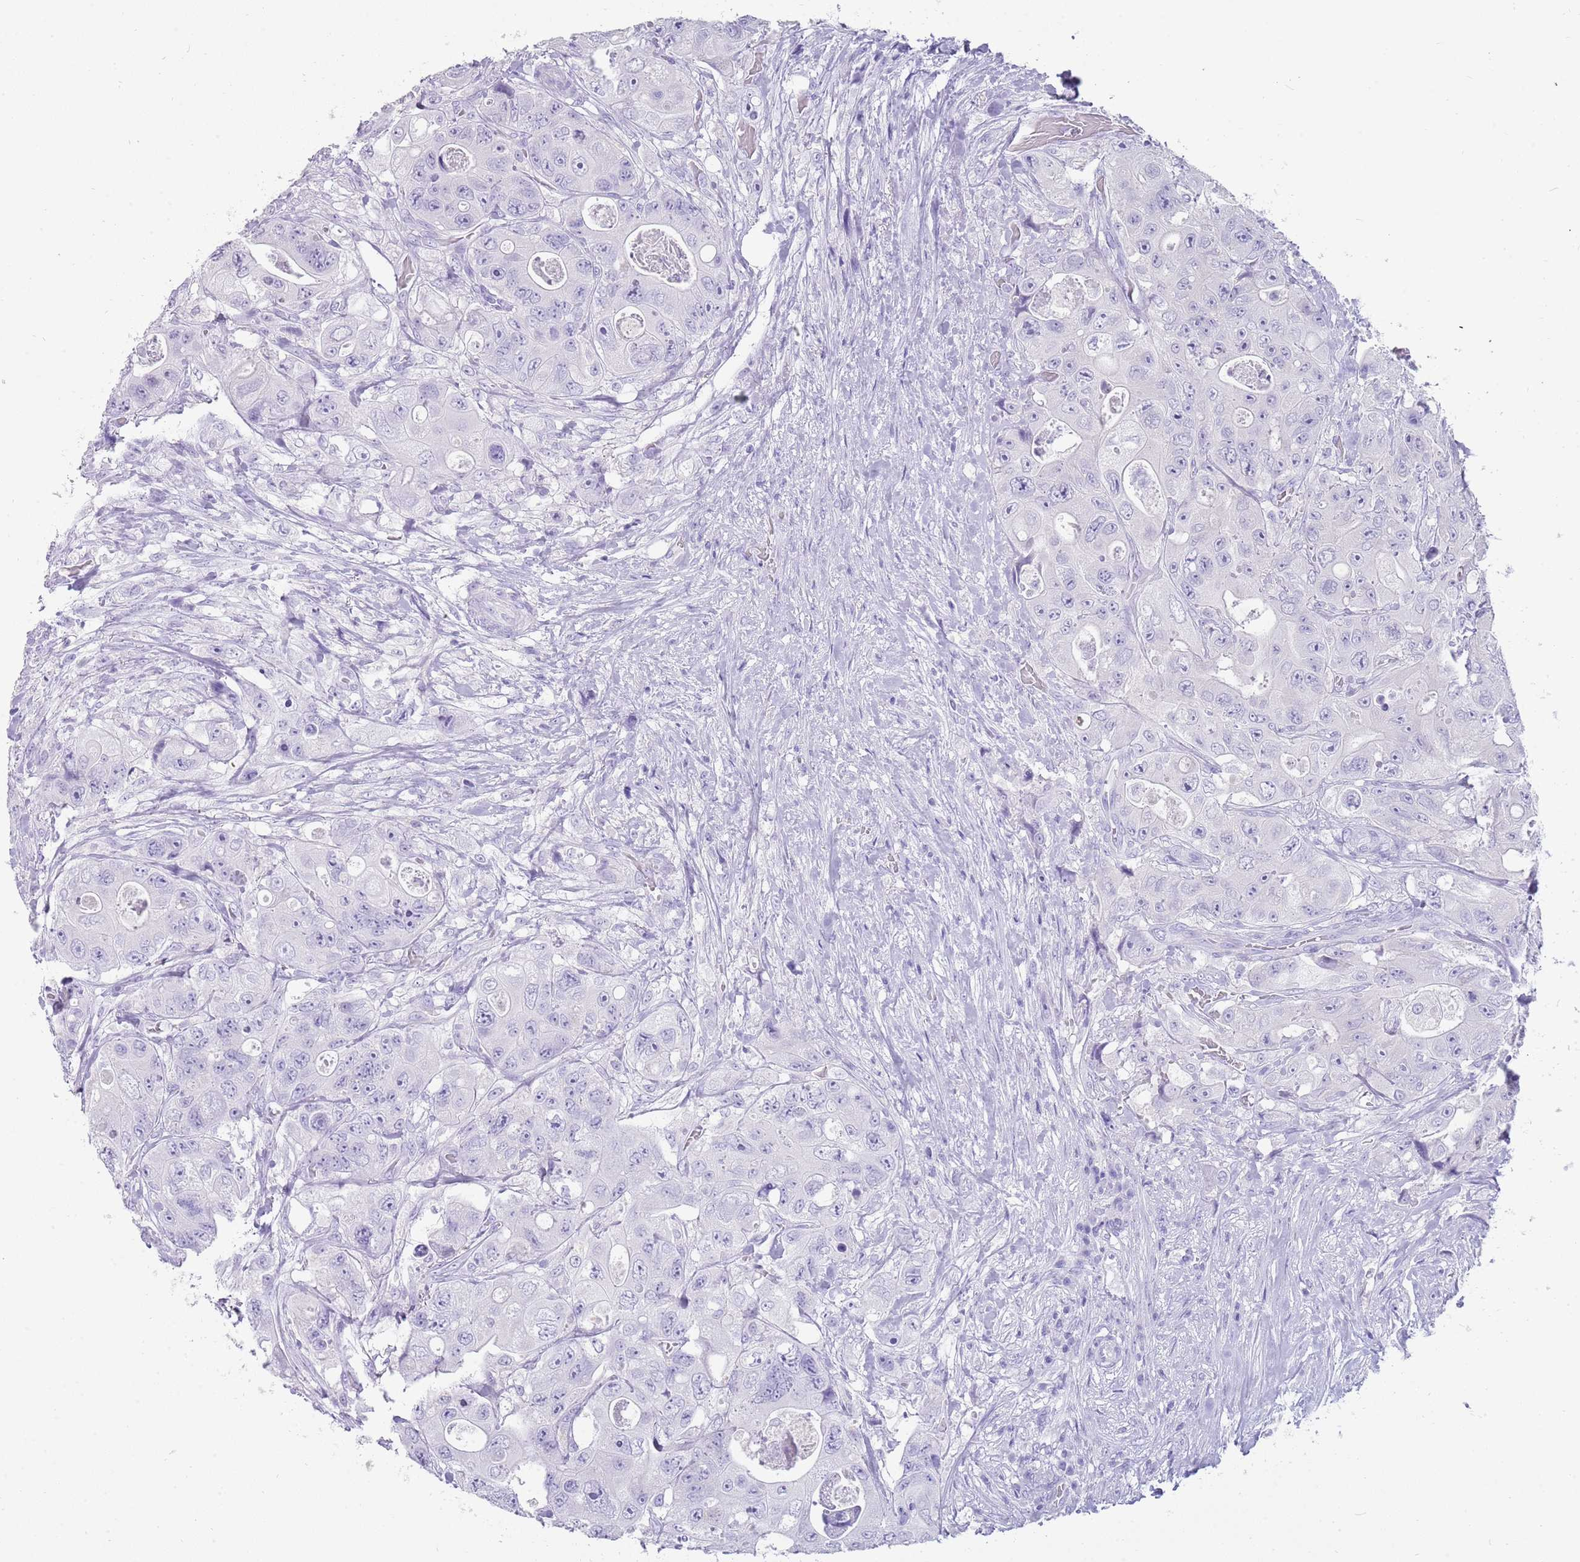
{"staining": {"intensity": "negative", "quantity": "none", "location": "none"}, "tissue": "colorectal cancer", "cell_type": "Tumor cells", "image_type": "cancer", "snomed": [{"axis": "morphology", "description": "Adenocarcinoma, NOS"}, {"axis": "topography", "description": "Colon"}], "caption": "The histopathology image reveals no significant staining in tumor cells of colorectal cancer (adenocarcinoma).", "gene": "NBPF3", "patient": {"sex": "female", "age": 46}}